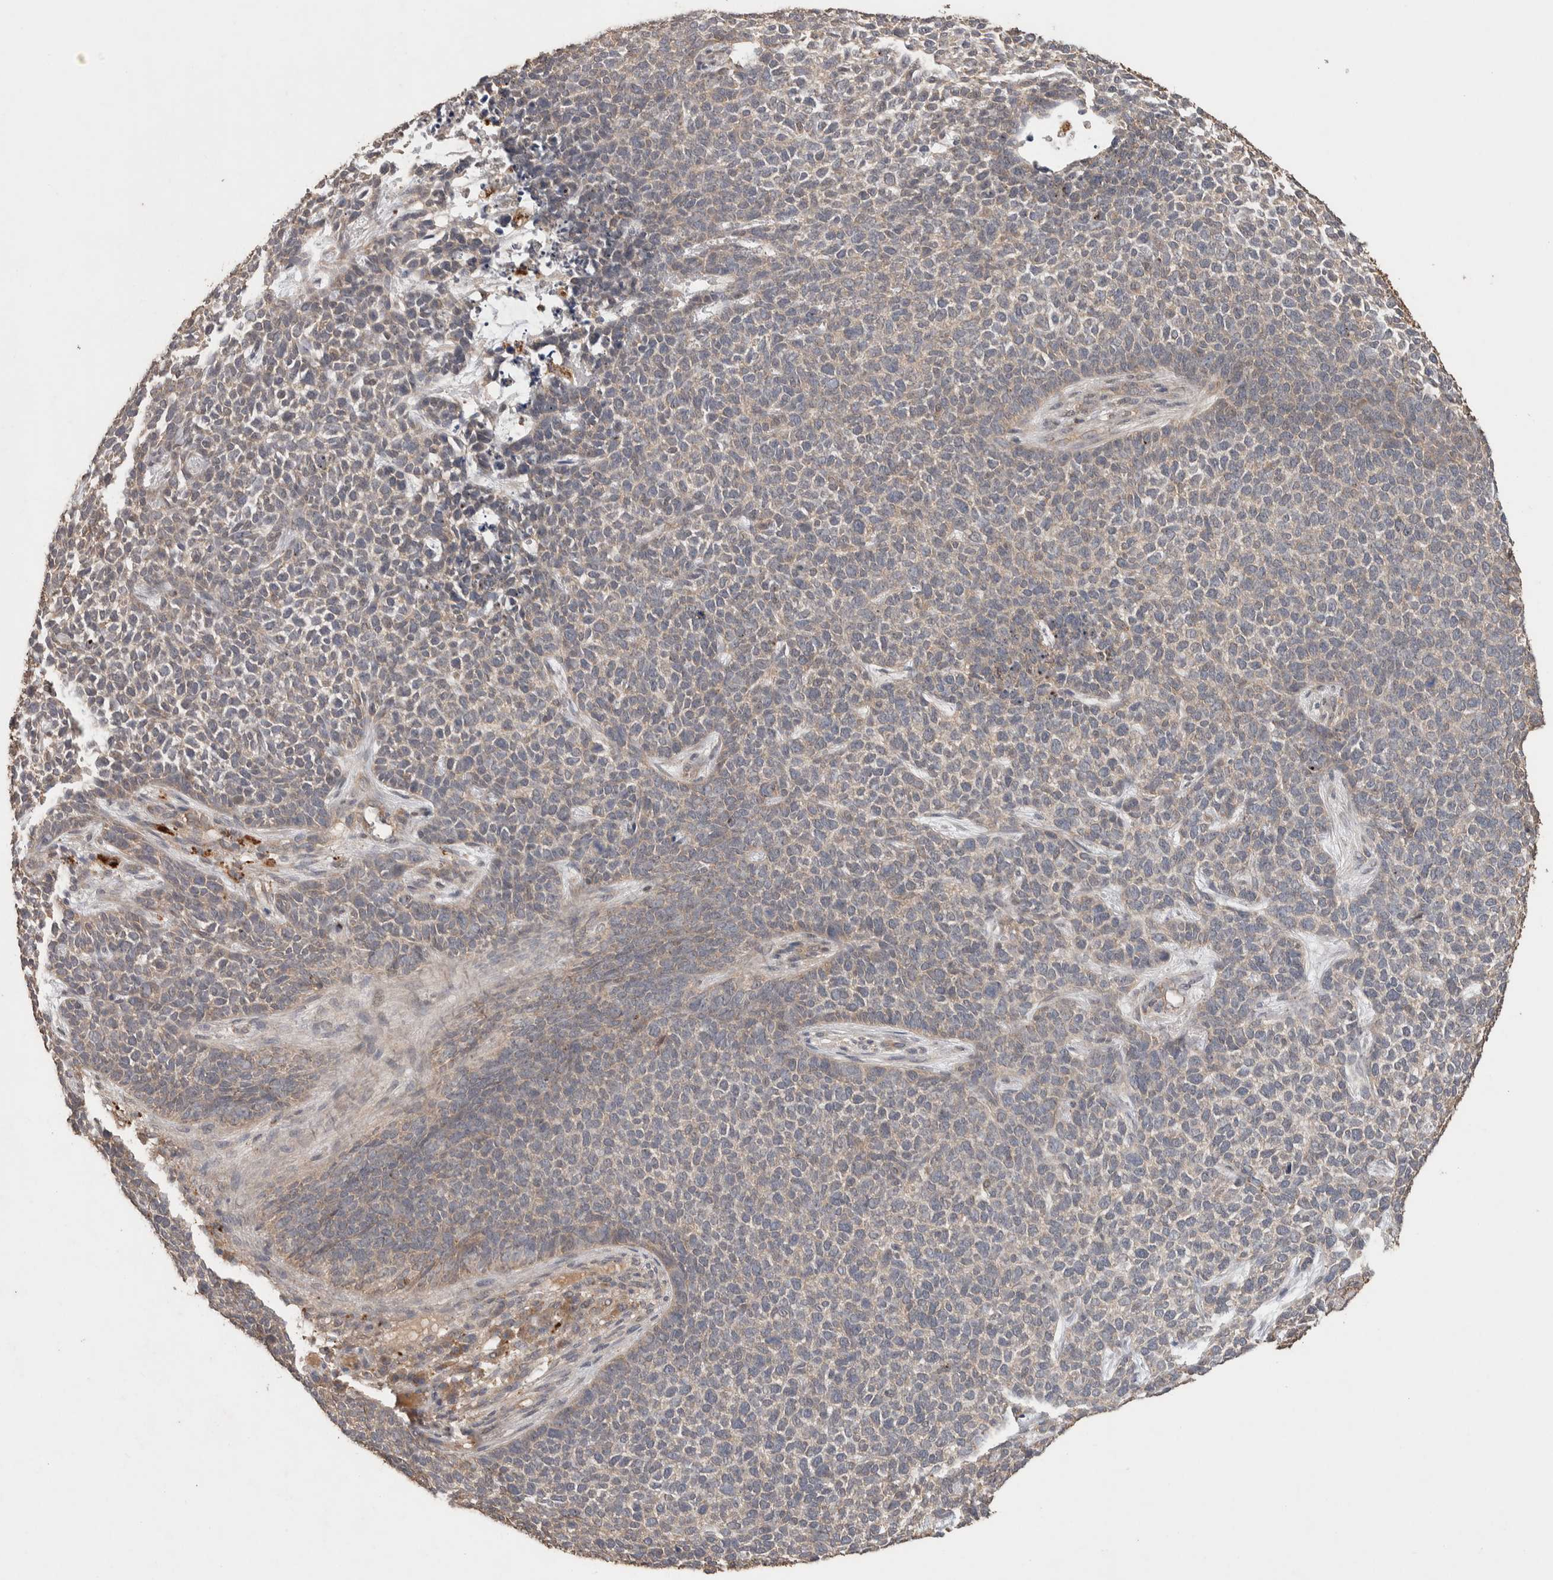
{"staining": {"intensity": "weak", "quantity": ">75%", "location": "cytoplasmic/membranous"}, "tissue": "skin cancer", "cell_type": "Tumor cells", "image_type": "cancer", "snomed": [{"axis": "morphology", "description": "Basal cell carcinoma"}, {"axis": "topography", "description": "Skin"}], "caption": "A photomicrograph of basal cell carcinoma (skin) stained for a protein exhibits weak cytoplasmic/membranous brown staining in tumor cells. (Brightfield microscopy of DAB IHC at high magnification).", "gene": "KCNJ5", "patient": {"sex": "female", "age": 84}}